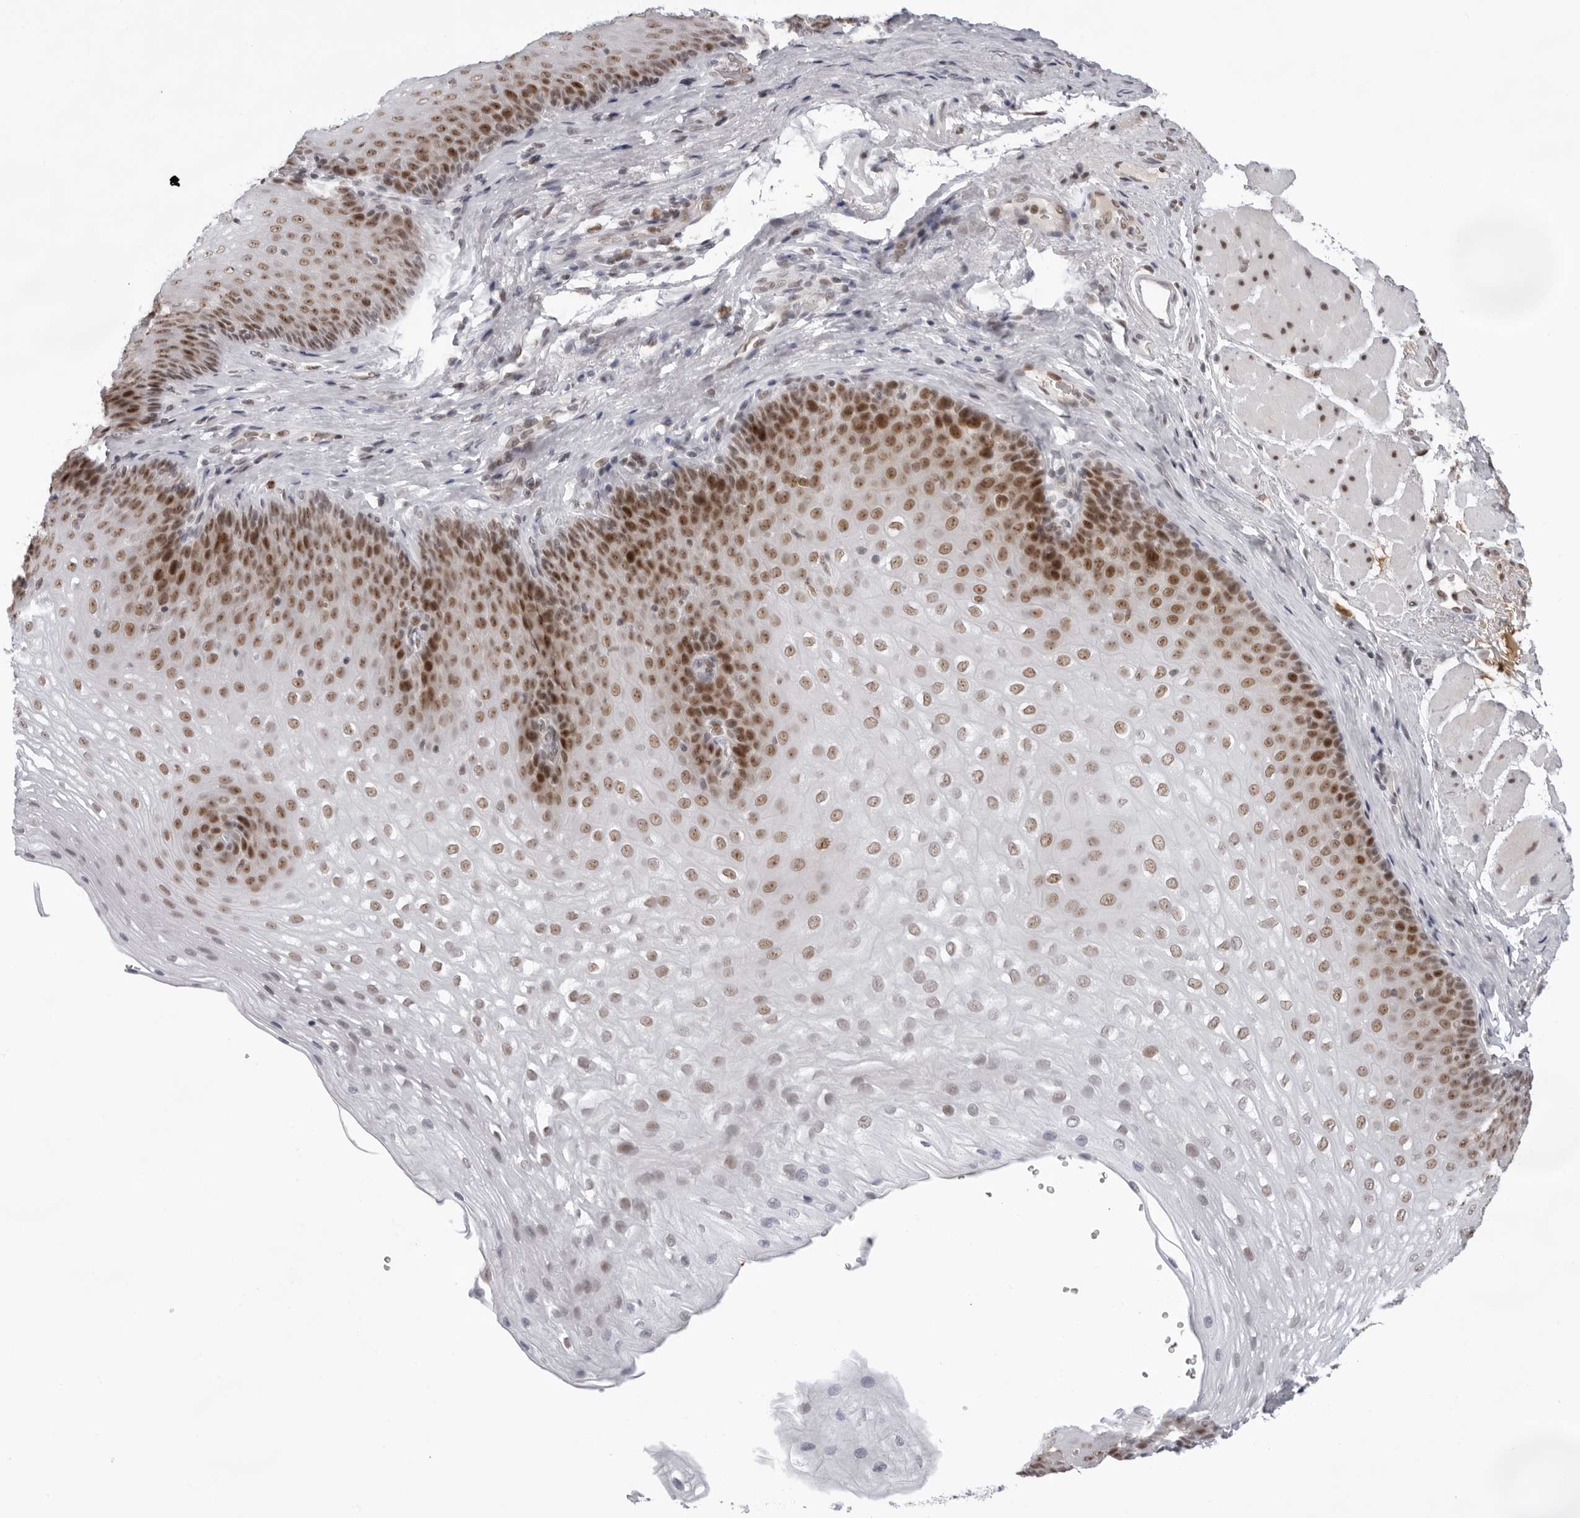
{"staining": {"intensity": "moderate", "quantity": ">75%", "location": "nuclear"}, "tissue": "esophagus", "cell_type": "Squamous epithelial cells", "image_type": "normal", "snomed": [{"axis": "morphology", "description": "Normal tissue, NOS"}, {"axis": "topography", "description": "Esophagus"}], "caption": "Protein expression analysis of unremarkable human esophagus reveals moderate nuclear staining in about >75% of squamous epithelial cells. The staining is performed using DAB (3,3'-diaminobenzidine) brown chromogen to label protein expression. The nuclei are counter-stained blue using hematoxylin.", "gene": "USP1", "patient": {"sex": "female", "age": 66}}